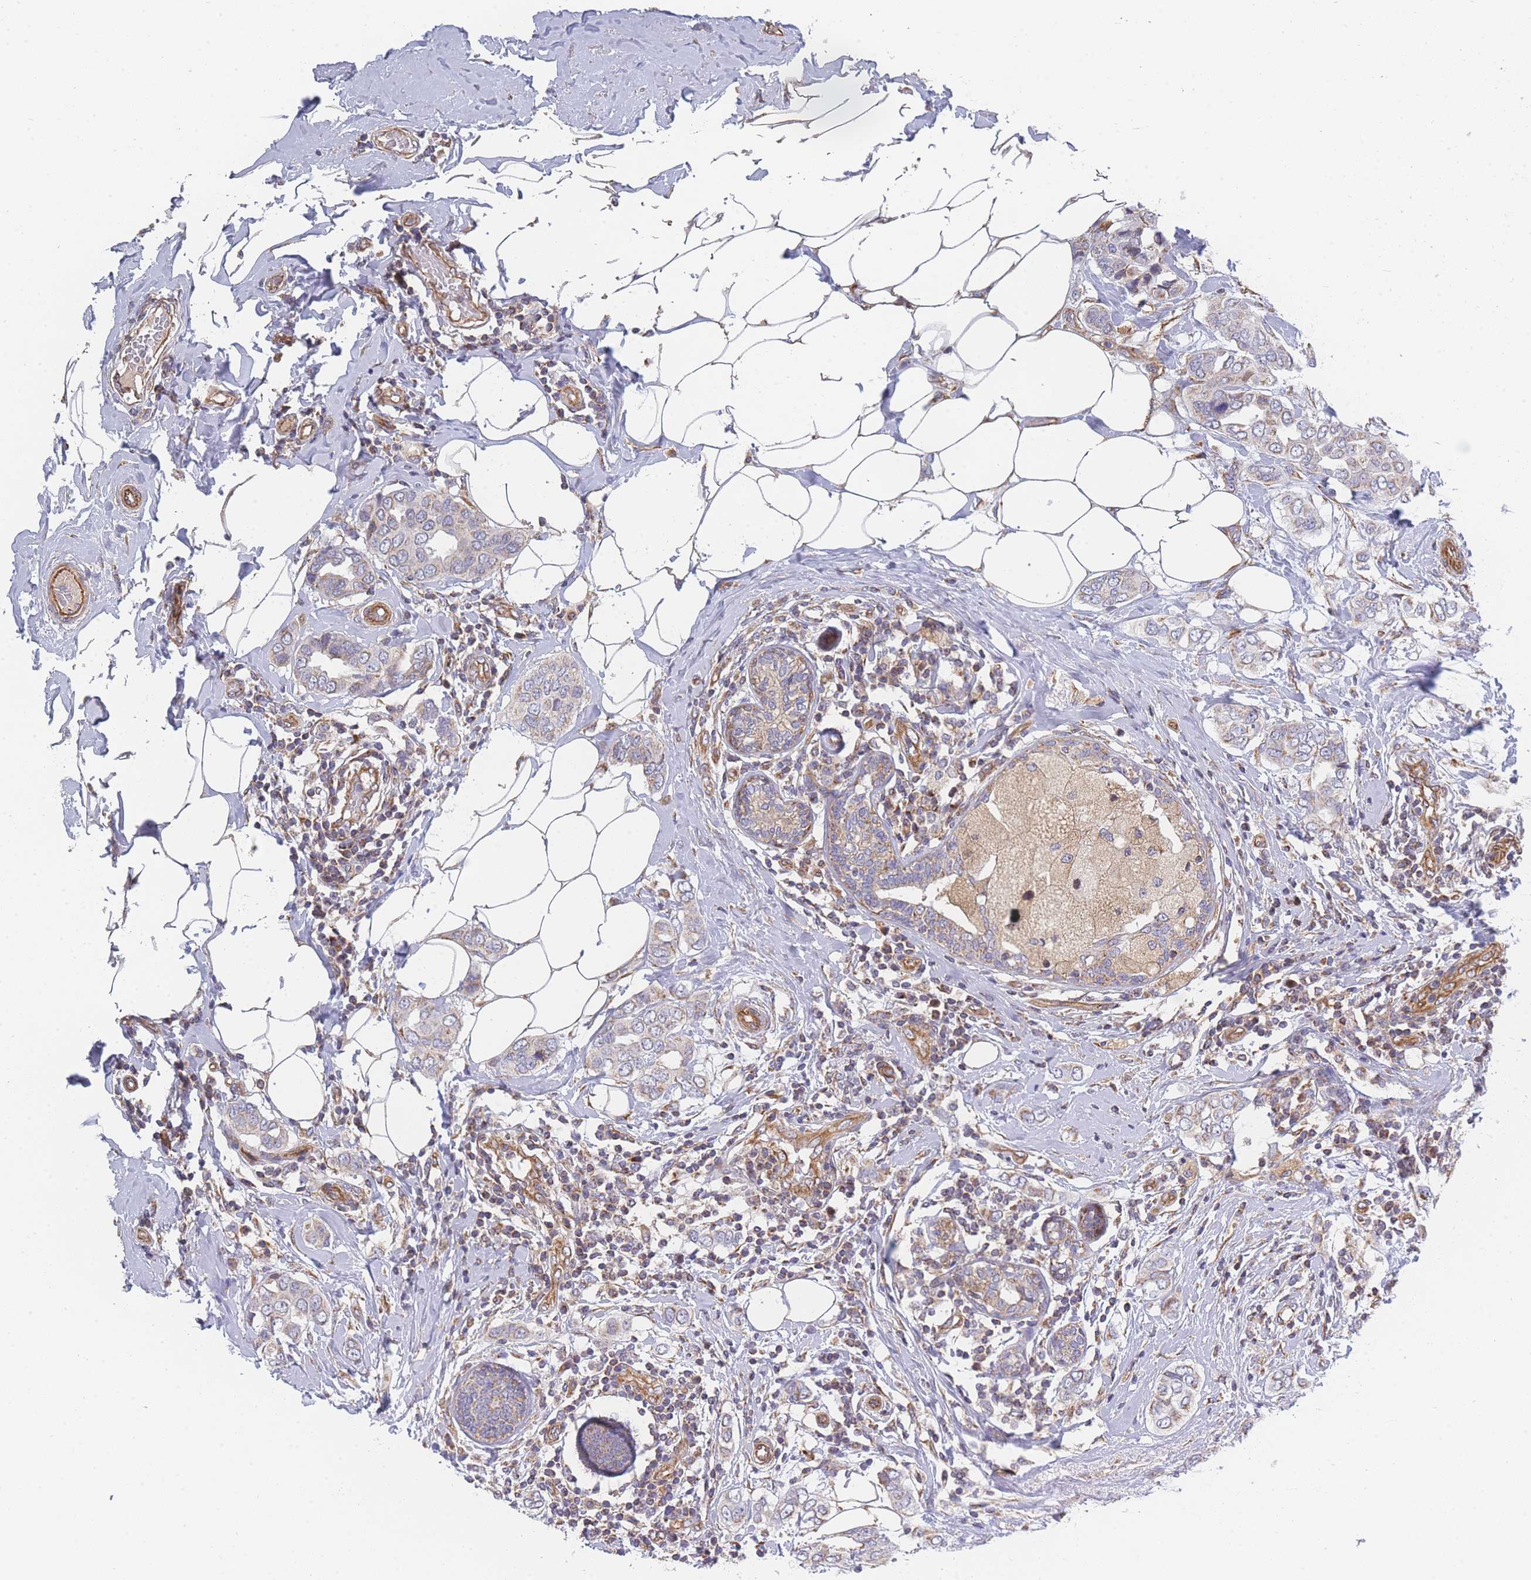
{"staining": {"intensity": "weak", "quantity": "<25%", "location": "cytoplasmic/membranous"}, "tissue": "breast cancer", "cell_type": "Tumor cells", "image_type": "cancer", "snomed": [{"axis": "morphology", "description": "Lobular carcinoma"}, {"axis": "topography", "description": "Breast"}], "caption": "Breast cancer stained for a protein using immunohistochemistry displays no staining tumor cells.", "gene": "MTRES1", "patient": {"sex": "female", "age": 51}}